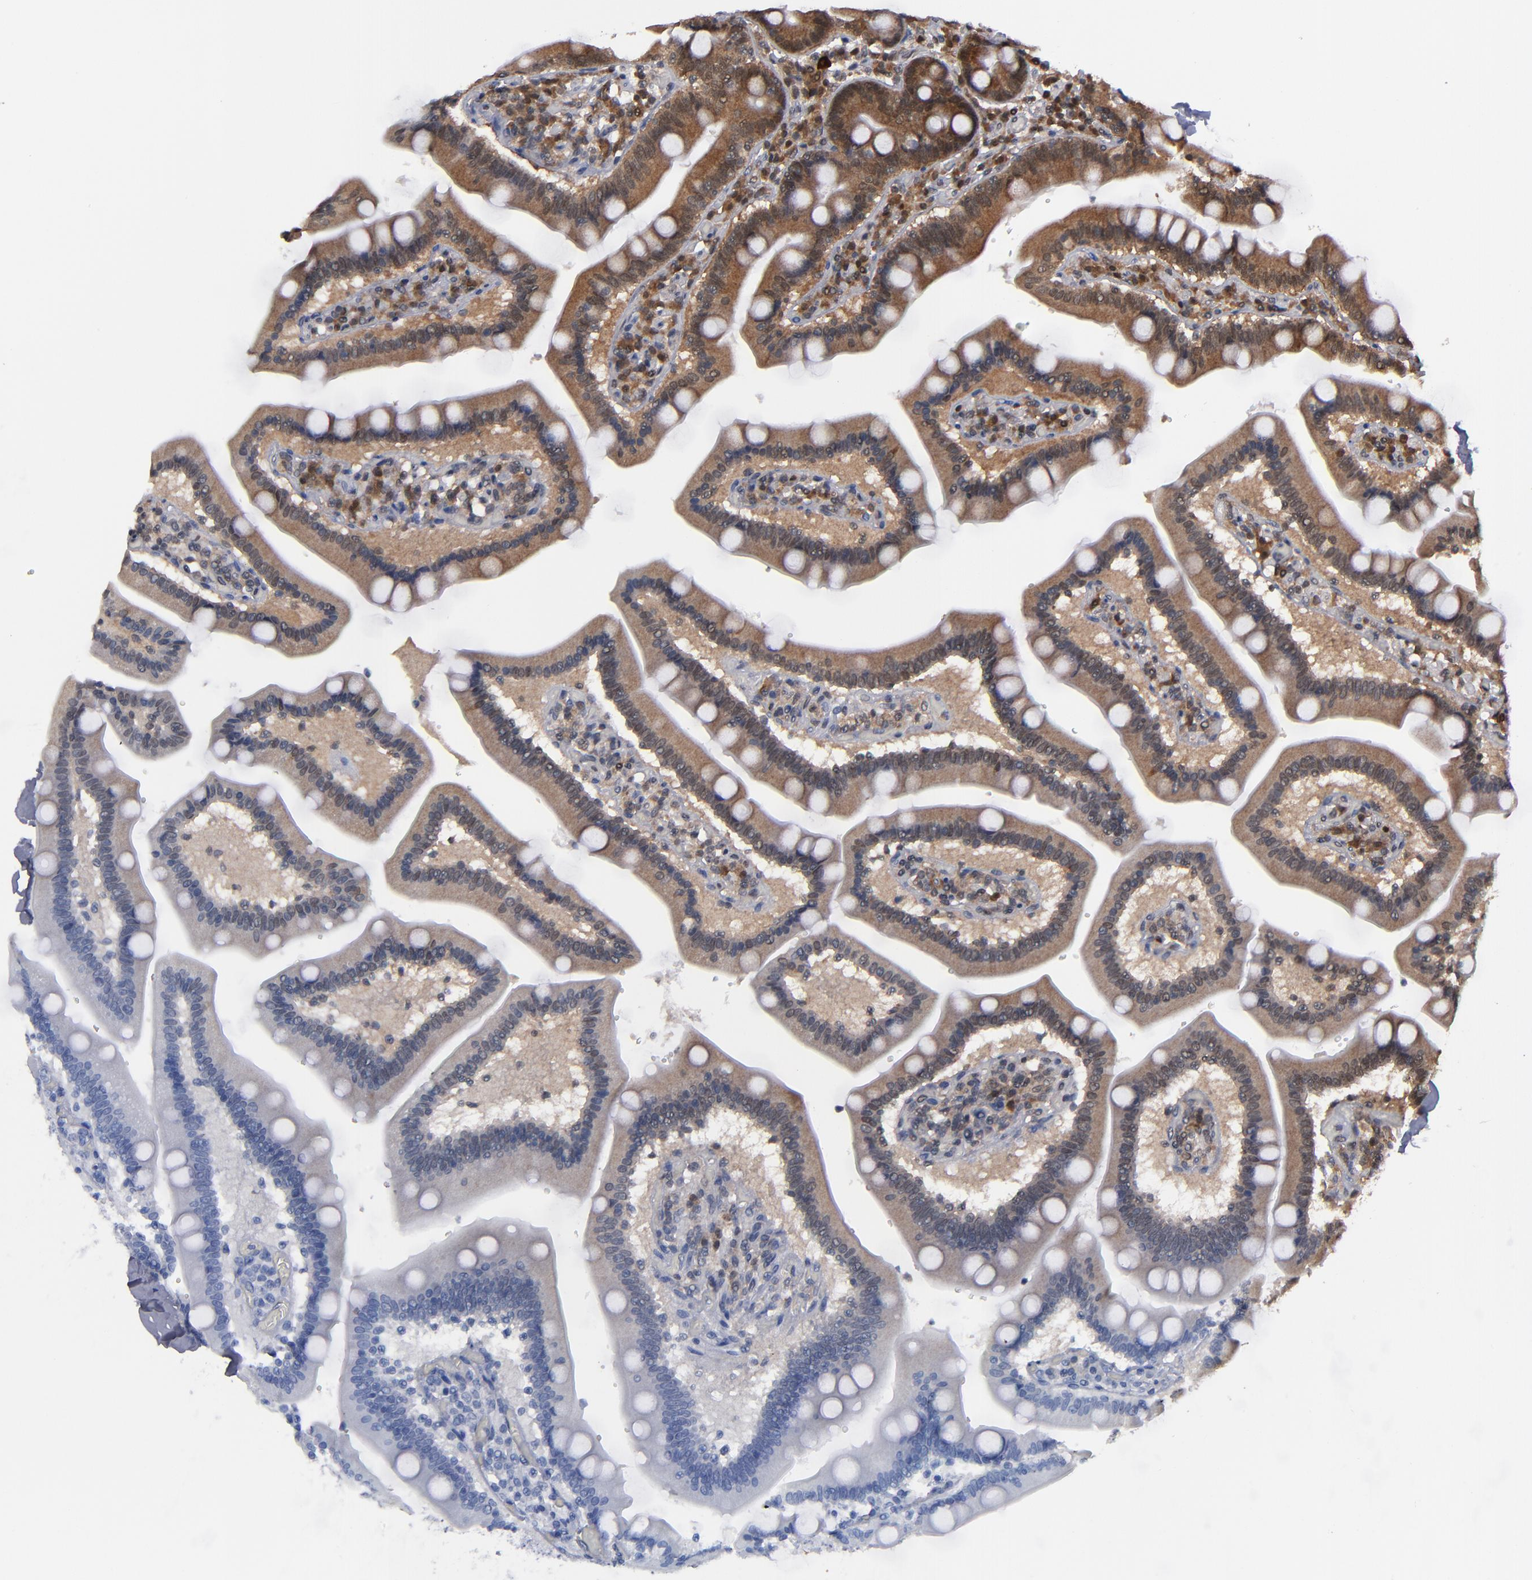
{"staining": {"intensity": "moderate", "quantity": ">75%", "location": "cytoplasmic/membranous"}, "tissue": "duodenum", "cell_type": "Glandular cells", "image_type": "normal", "snomed": [{"axis": "morphology", "description": "Normal tissue, NOS"}, {"axis": "topography", "description": "Duodenum"}], "caption": "Approximately >75% of glandular cells in normal human duodenum show moderate cytoplasmic/membranous protein expression as visualized by brown immunohistochemical staining.", "gene": "ALG13", "patient": {"sex": "male", "age": 66}}